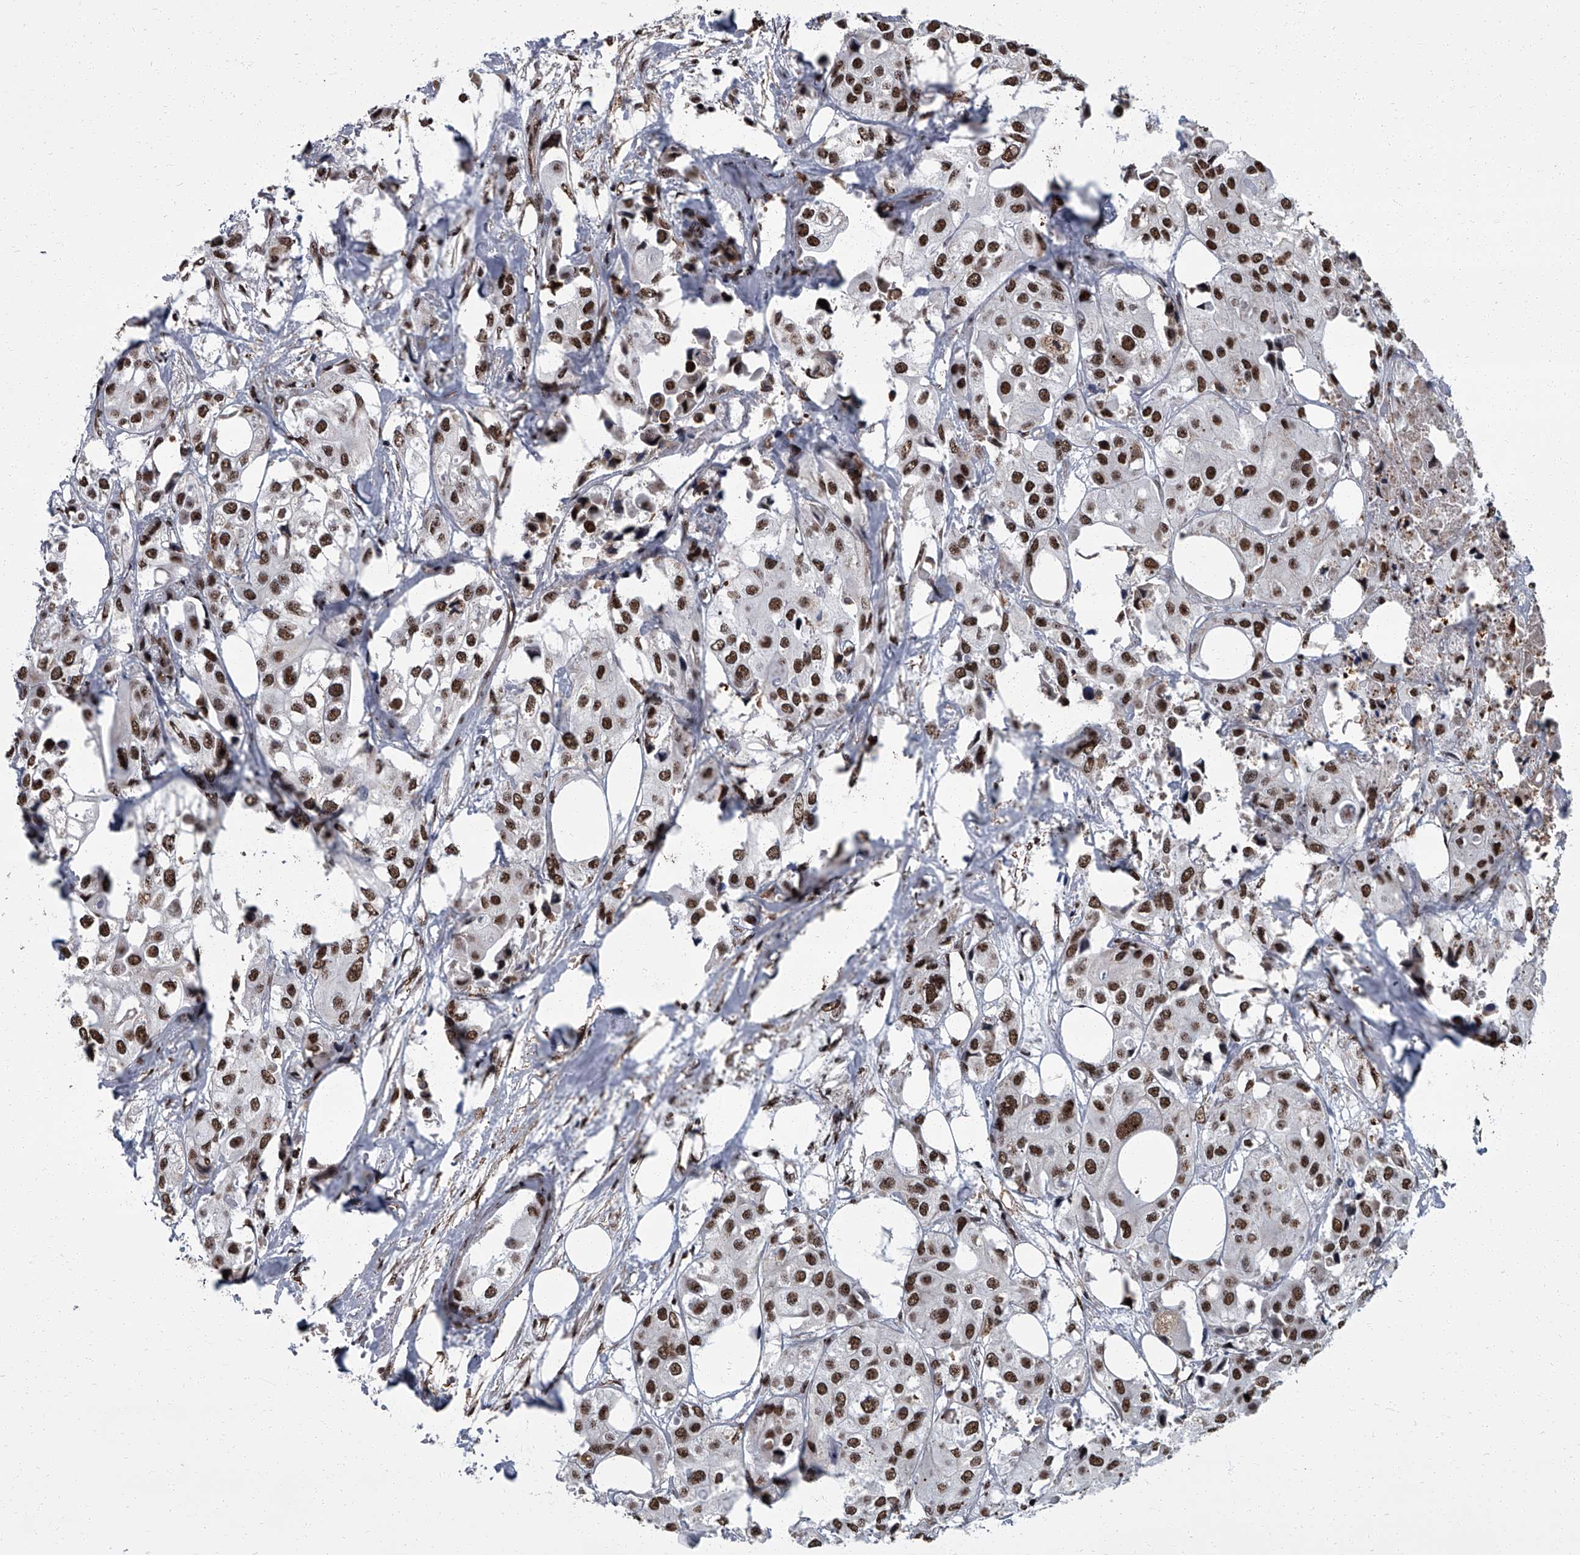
{"staining": {"intensity": "strong", "quantity": ">75%", "location": "nuclear"}, "tissue": "urothelial cancer", "cell_type": "Tumor cells", "image_type": "cancer", "snomed": [{"axis": "morphology", "description": "Urothelial carcinoma, High grade"}, {"axis": "topography", "description": "Urinary bladder"}], "caption": "Tumor cells exhibit high levels of strong nuclear positivity in approximately >75% of cells in human urothelial cancer. (Stains: DAB (3,3'-diaminobenzidine) in brown, nuclei in blue, Microscopy: brightfield microscopy at high magnification).", "gene": "ZNF518B", "patient": {"sex": "male", "age": 64}}